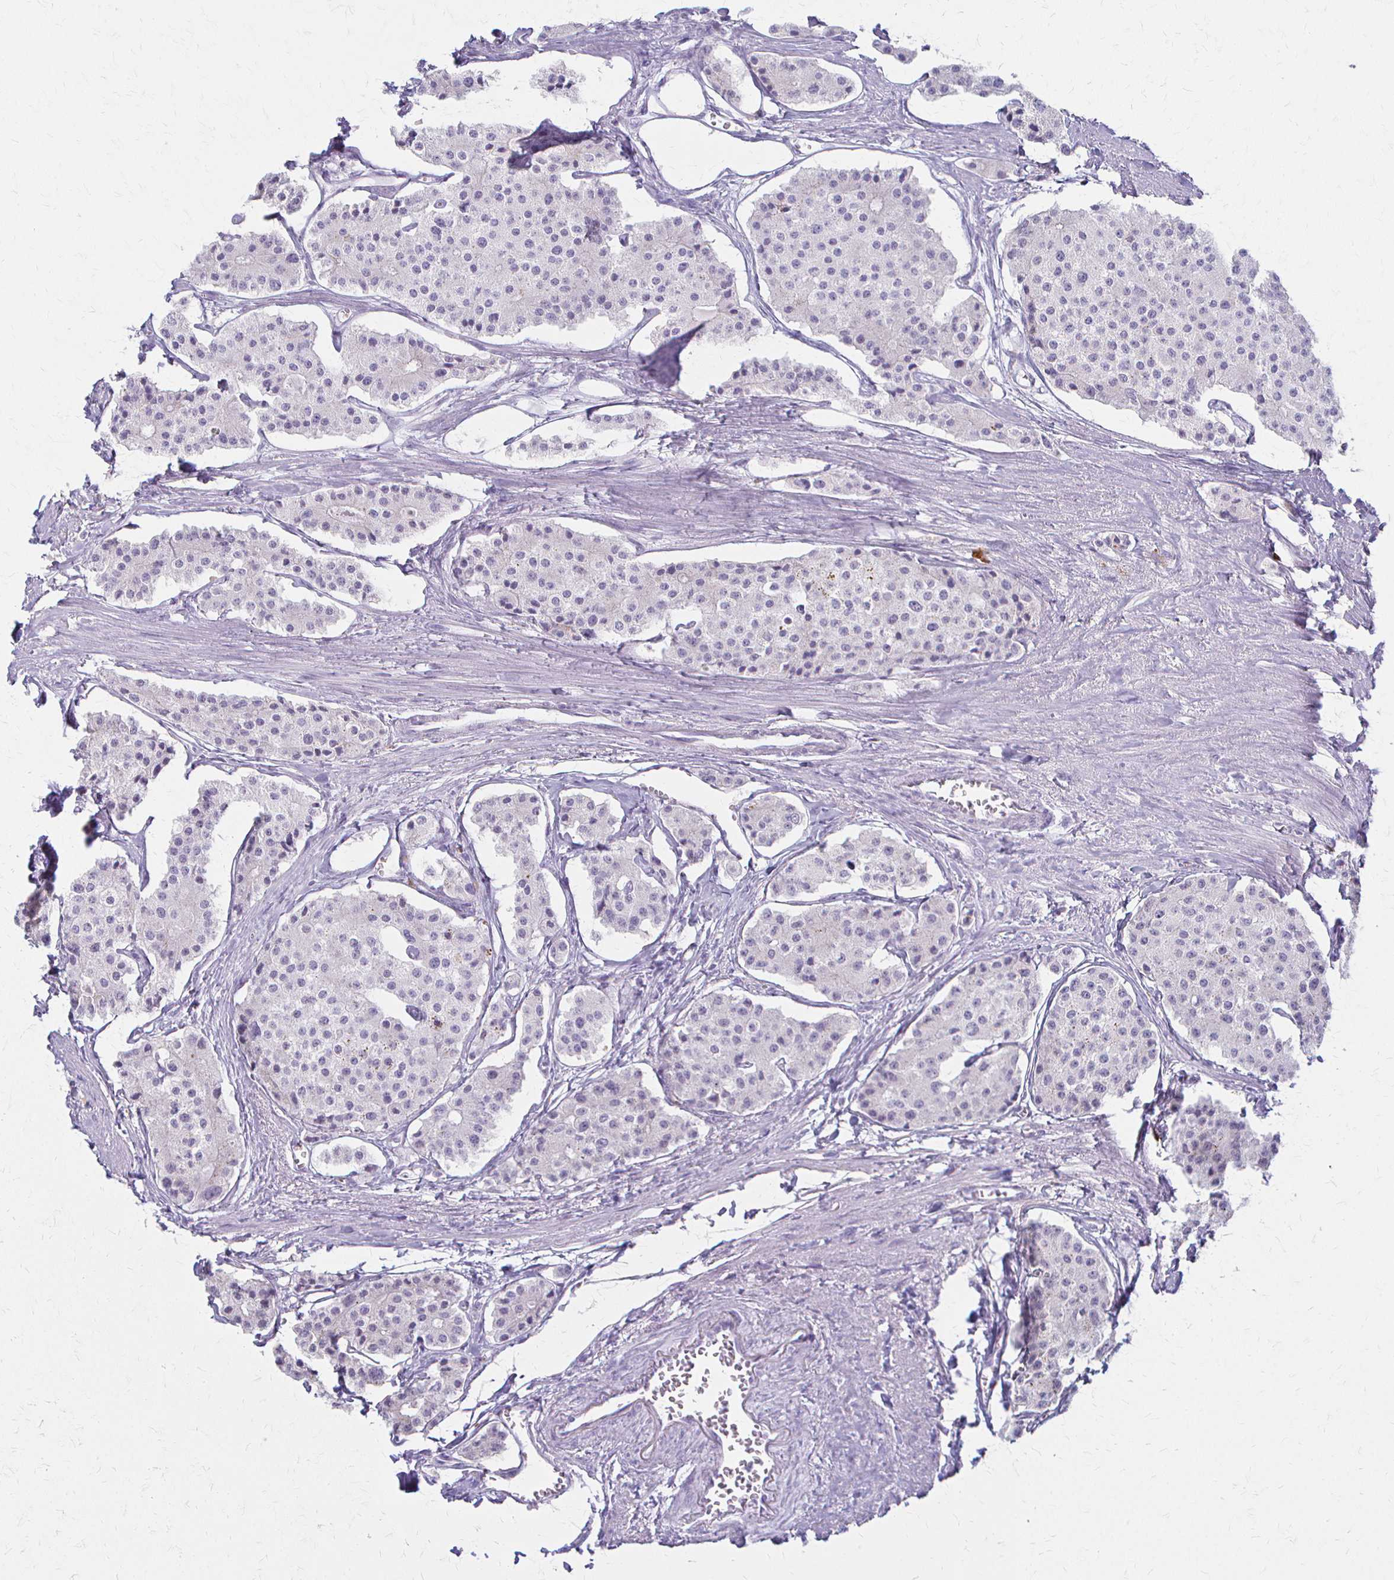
{"staining": {"intensity": "negative", "quantity": "none", "location": "none"}, "tissue": "carcinoid", "cell_type": "Tumor cells", "image_type": "cancer", "snomed": [{"axis": "morphology", "description": "Carcinoid, malignant, NOS"}, {"axis": "topography", "description": "Small intestine"}], "caption": "This is a image of immunohistochemistry (IHC) staining of carcinoid, which shows no positivity in tumor cells.", "gene": "ACP5", "patient": {"sex": "female", "age": 65}}